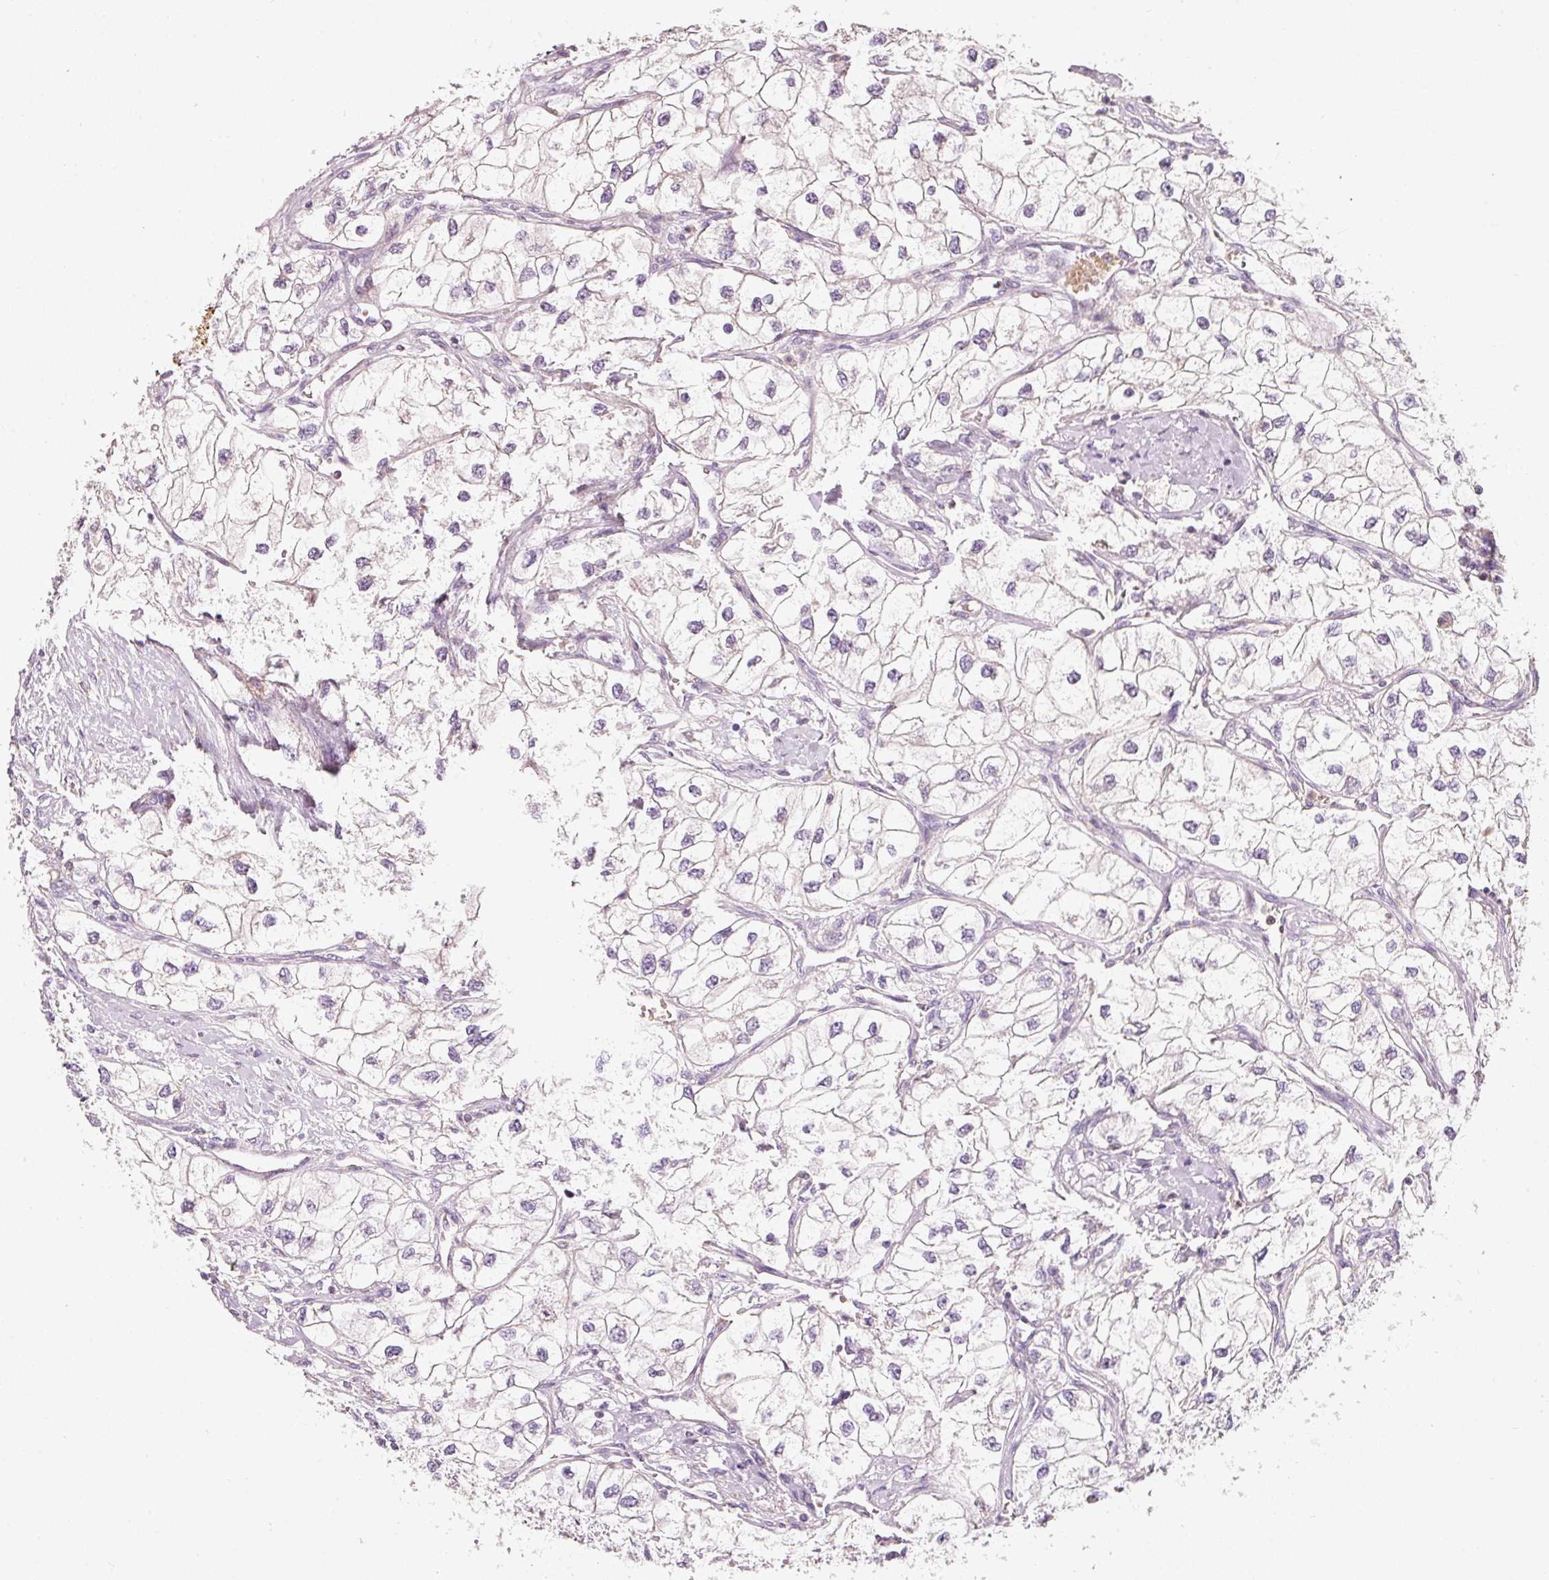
{"staining": {"intensity": "moderate", "quantity": "<25%", "location": "cytoplasmic/membranous"}, "tissue": "renal cancer", "cell_type": "Tumor cells", "image_type": "cancer", "snomed": [{"axis": "morphology", "description": "Adenocarcinoma, NOS"}, {"axis": "topography", "description": "Kidney"}], "caption": "Immunohistochemical staining of renal adenocarcinoma displays low levels of moderate cytoplasmic/membranous positivity in approximately <25% of tumor cells.", "gene": "IQGAP2", "patient": {"sex": "male", "age": 59}}